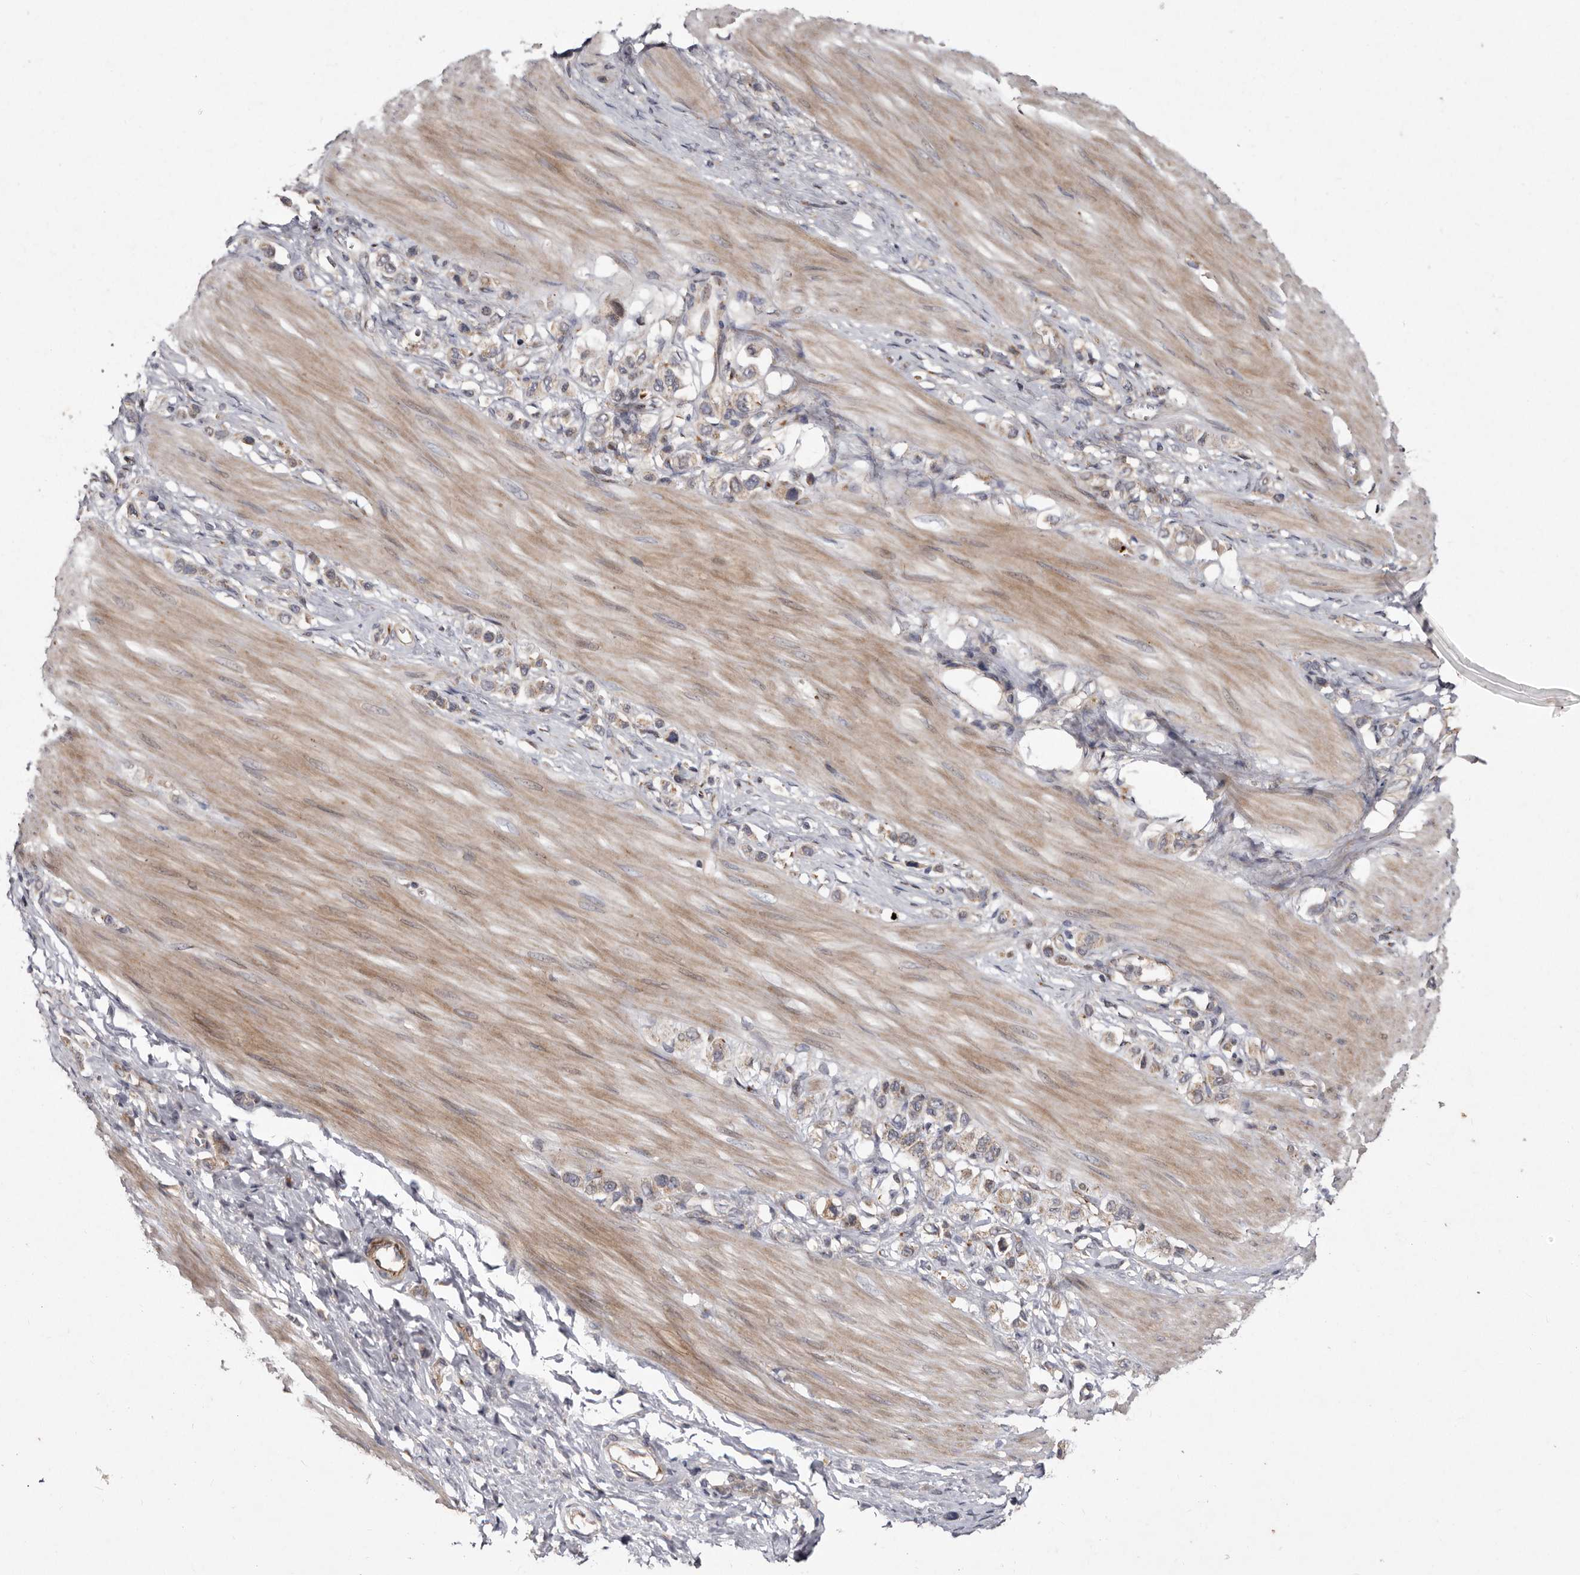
{"staining": {"intensity": "weak", "quantity": "25%-75%", "location": "cytoplasmic/membranous"}, "tissue": "stomach cancer", "cell_type": "Tumor cells", "image_type": "cancer", "snomed": [{"axis": "morphology", "description": "Adenocarcinoma, NOS"}, {"axis": "topography", "description": "Stomach"}], "caption": "Immunohistochemical staining of human stomach cancer (adenocarcinoma) reveals low levels of weak cytoplasmic/membranous staining in approximately 25%-75% of tumor cells. The protein of interest is stained brown, and the nuclei are stained in blue (DAB IHC with brightfield microscopy, high magnification).", "gene": "FLAD1", "patient": {"sex": "female", "age": 65}}